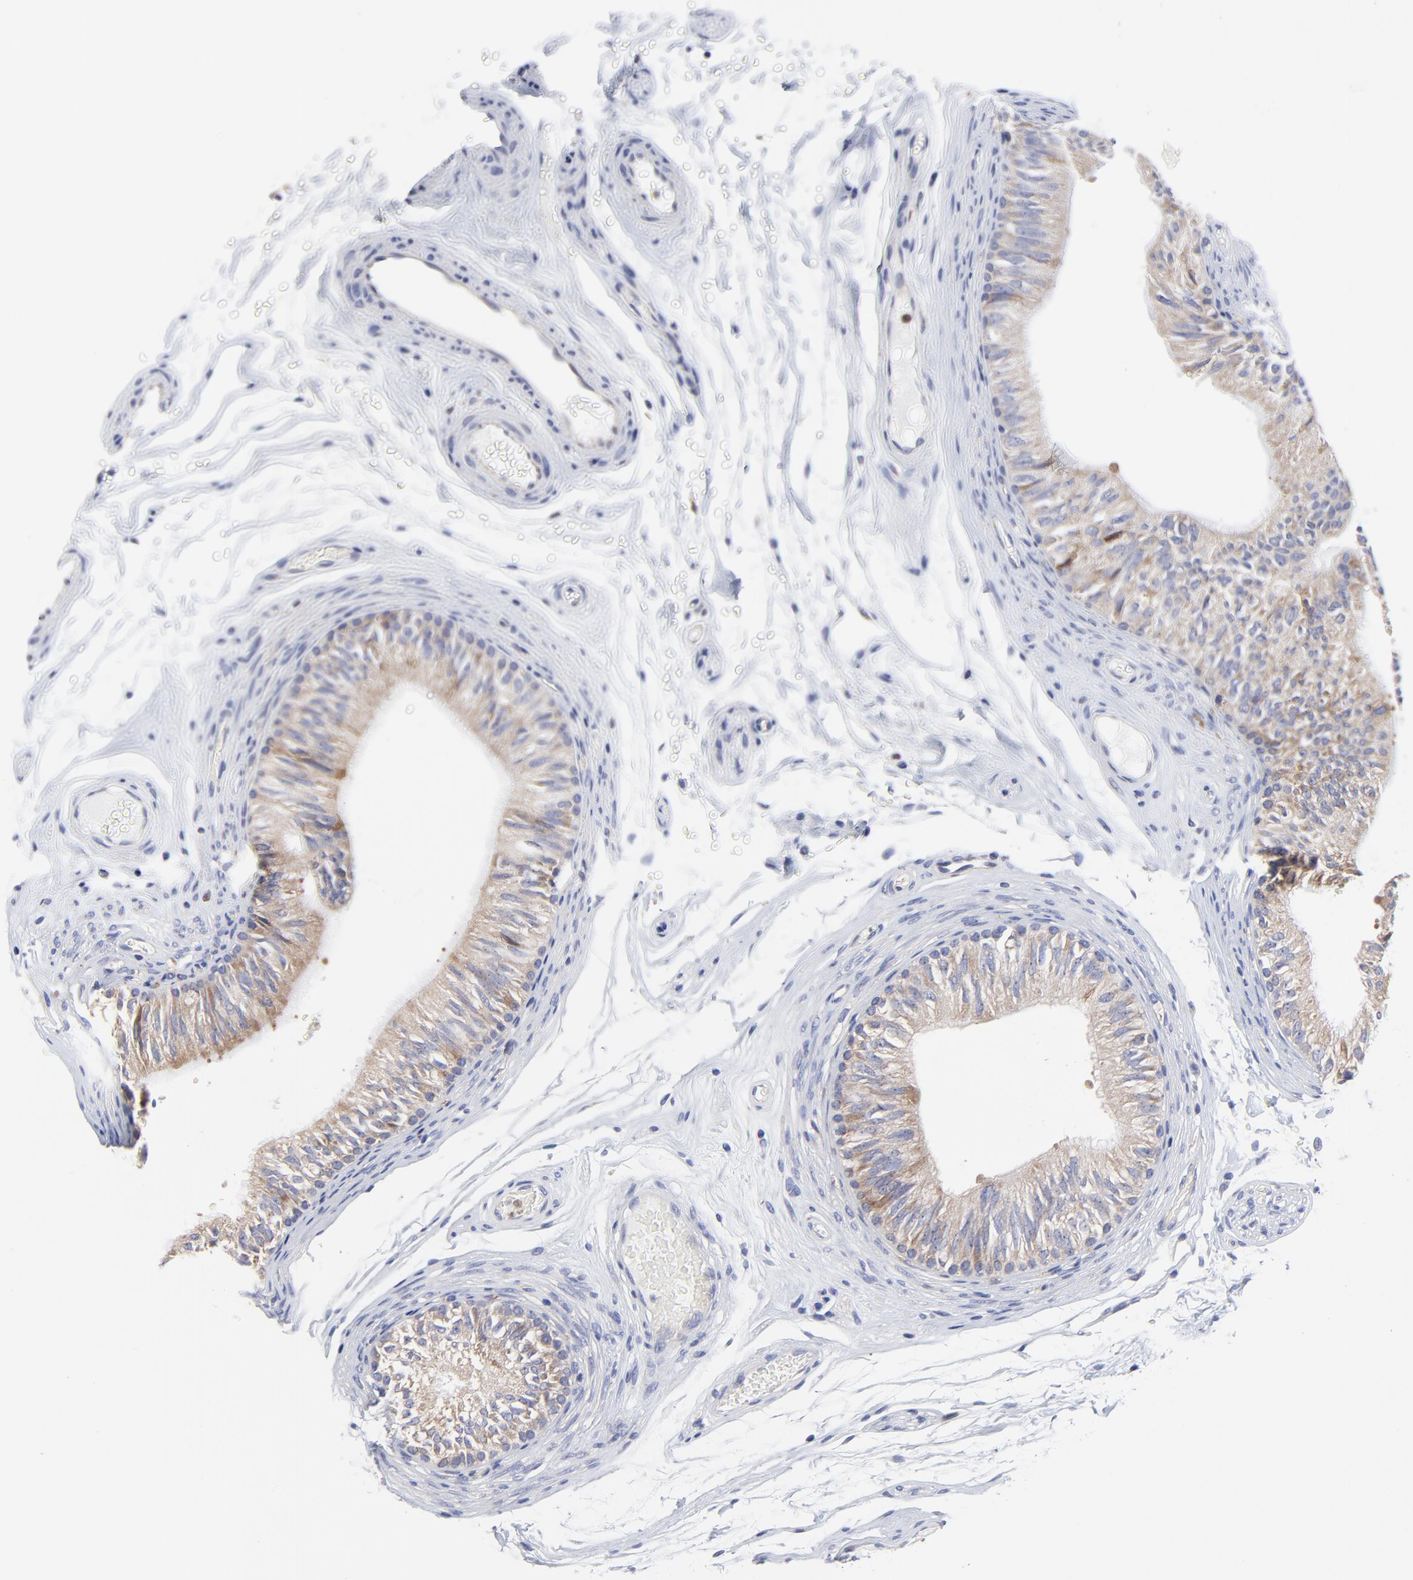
{"staining": {"intensity": "moderate", "quantity": ">75%", "location": "cytoplasmic/membranous"}, "tissue": "epididymis", "cell_type": "Glandular cells", "image_type": "normal", "snomed": [{"axis": "morphology", "description": "Normal tissue, NOS"}, {"axis": "topography", "description": "Testis"}, {"axis": "topography", "description": "Epididymis"}], "caption": "Normal epididymis demonstrates moderate cytoplasmic/membranous expression in about >75% of glandular cells, visualized by immunohistochemistry.", "gene": "MOSPD2", "patient": {"sex": "male", "age": 36}}